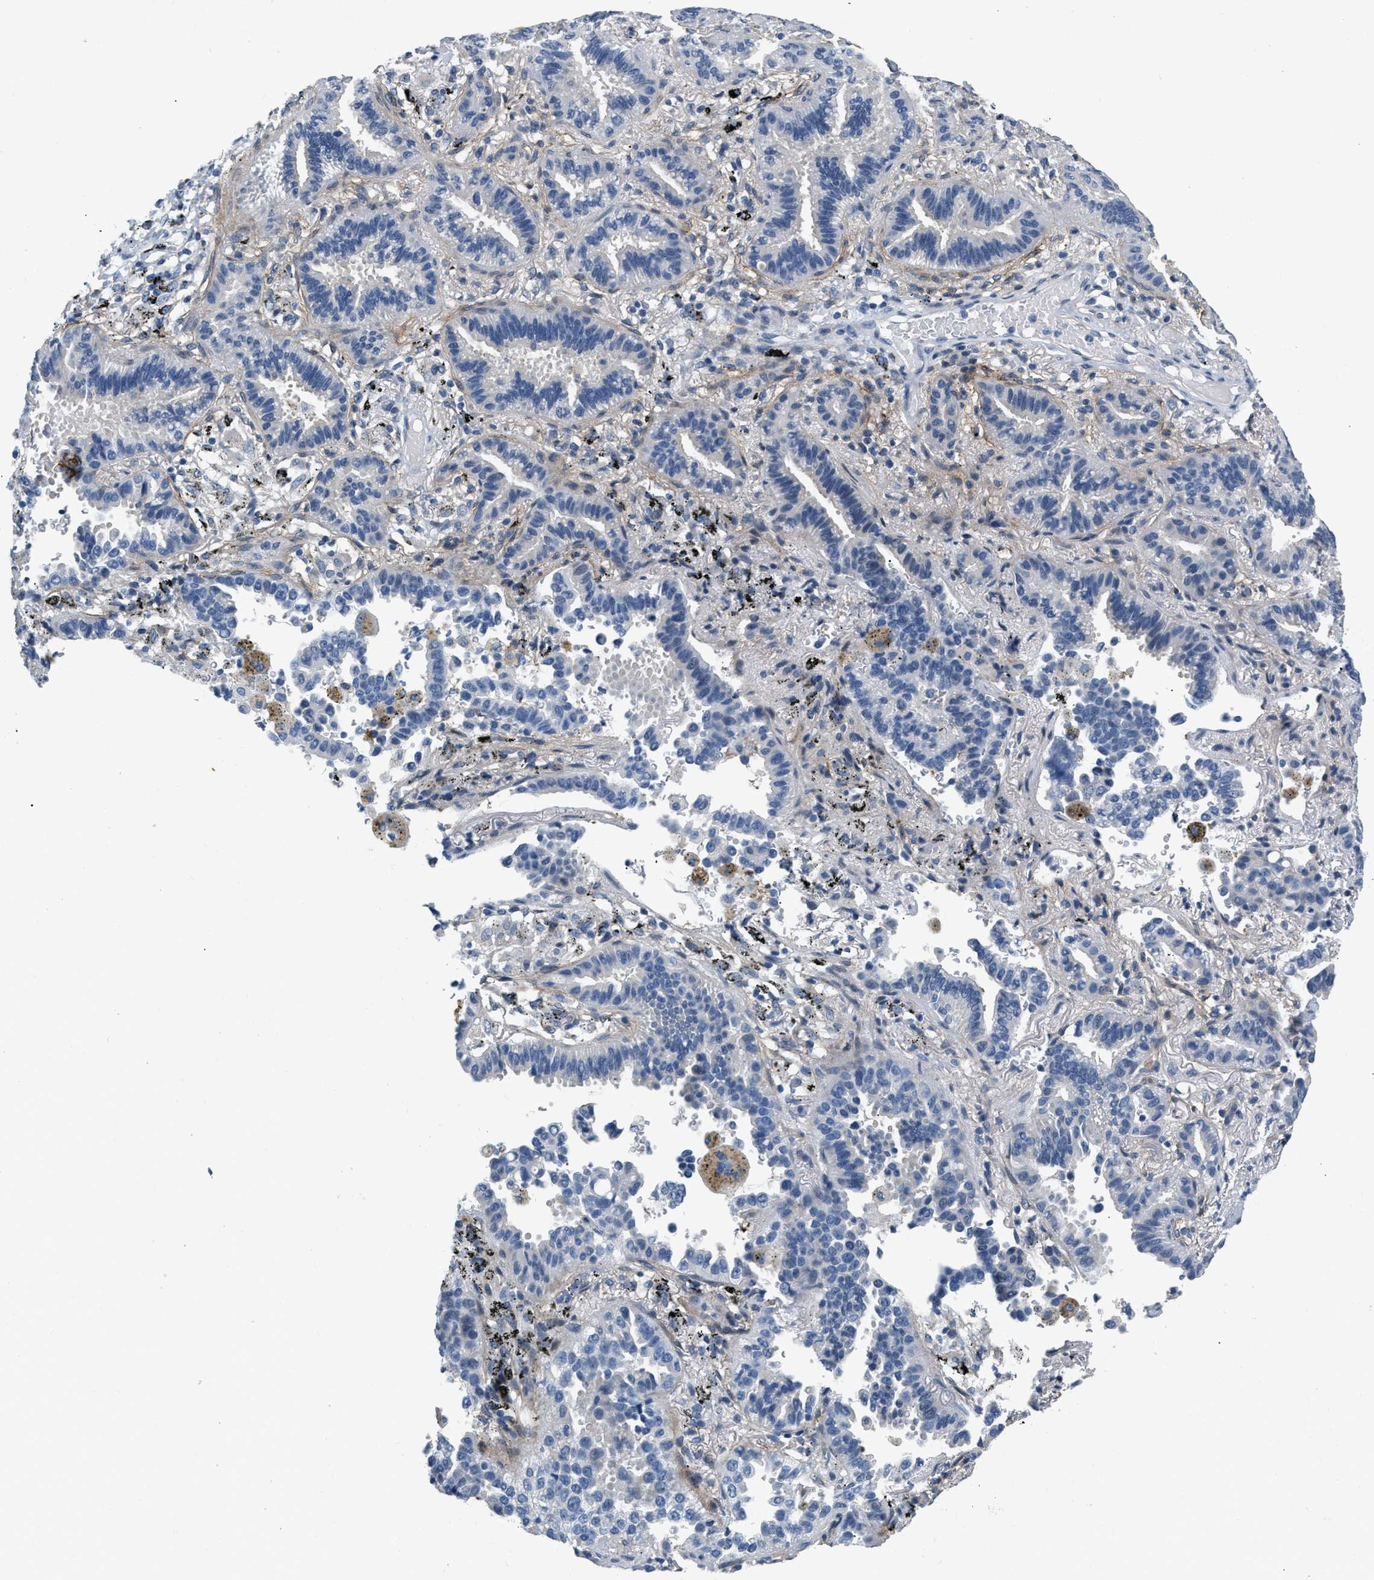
{"staining": {"intensity": "negative", "quantity": "none", "location": "none"}, "tissue": "lung cancer", "cell_type": "Tumor cells", "image_type": "cancer", "snomed": [{"axis": "morphology", "description": "Normal tissue, NOS"}, {"axis": "morphology", "description": "Adenocarcinoma, NOS"}, {"axis": "topography", "description": "Lung"}], "caption": "This is an immunohistochemistry (IHC) micrograph of lung cancer. There is no expression in tumor cells.", "gene": "PDGFRA", "patient": {"sex": "male", "age": 59}}